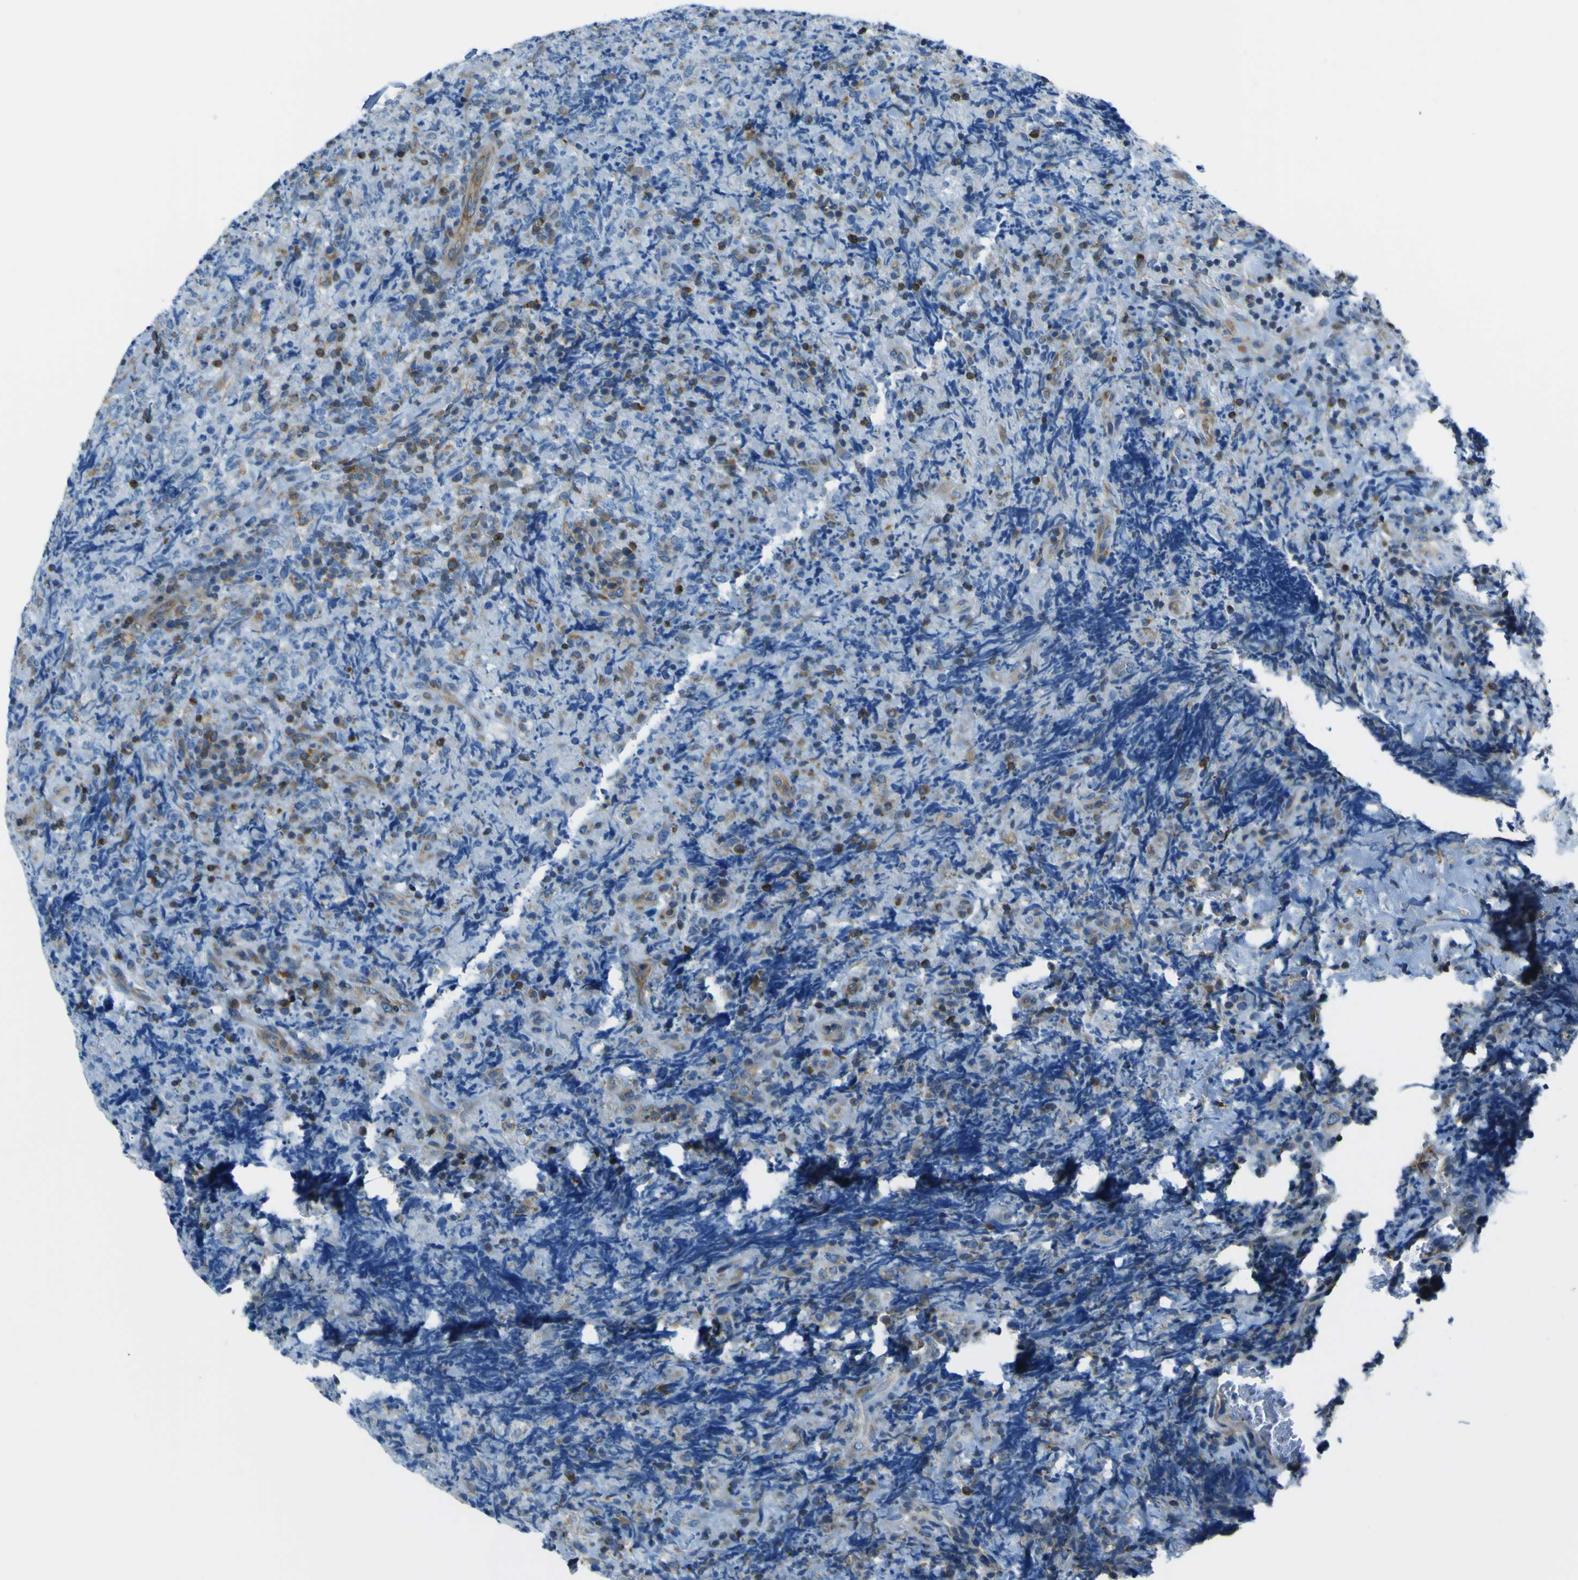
{"staining": {"intensity": "moderate", "quantity": ">75%", "location": "cytoplasmic/membranous"}, "tissue": "lymphoma", "cell_type": "Tumor cells", "image_type": "cancer", "snomed": [{"axis": "morphology", "description": "Malignant lymphoma, non-Hodgkin's type, High grade"}, {"axis": "topography", "description": "Tonsil"}], "caption": "Immunohistochemistry histopathology image of neoplastic tissue: human lymphoma stained using immunohistochemistry (IHC) reveals medium levels of moderate protein expression localized specifically in the cytoplasmic/membranous of tumor cells, appearing as a cytoplasmic/membranous brown color.", "gene": "STIM1", "patient": {"sex": "female", "age": 36}}